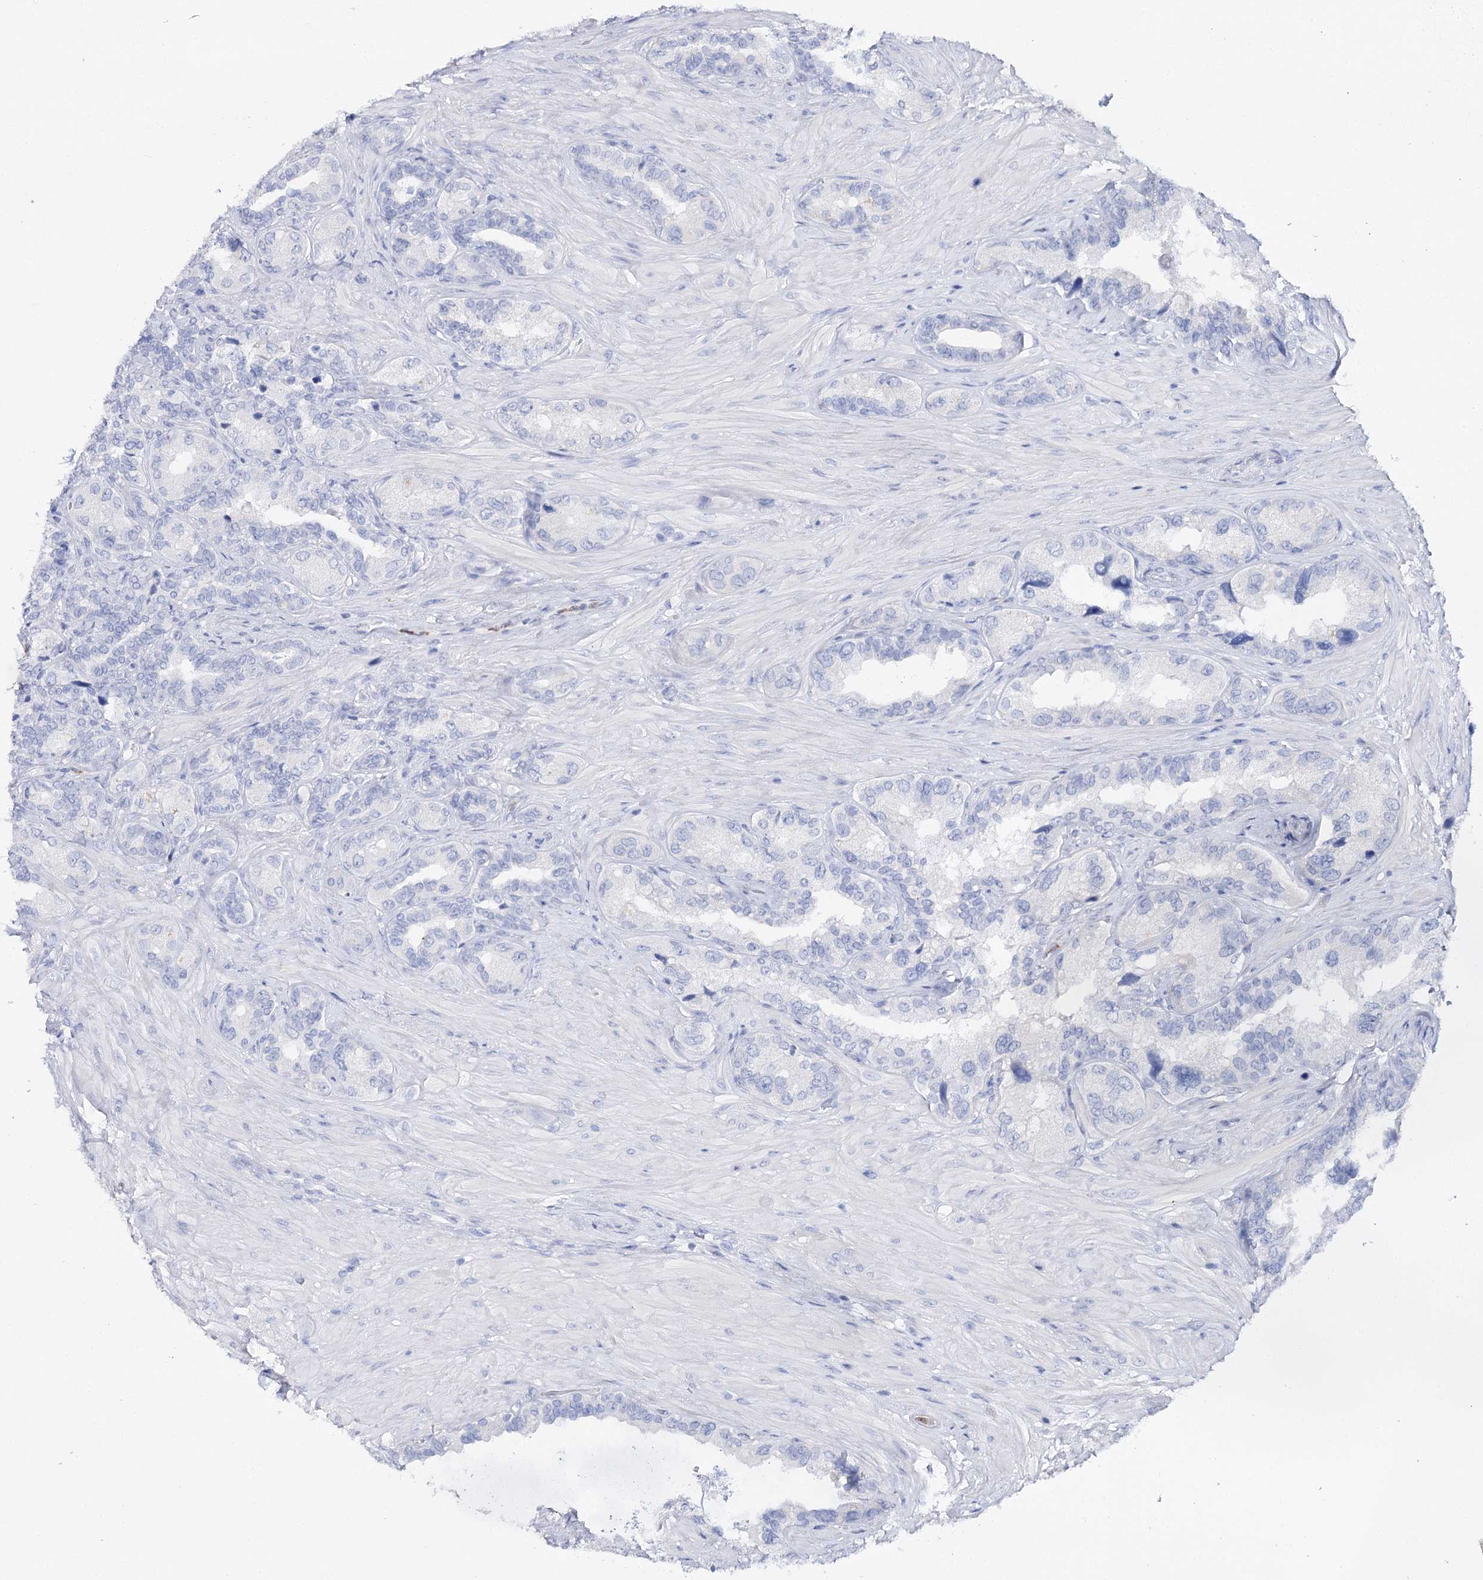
{"staining": {"intensity": "negative", "quantity": "none", "location": "none"}, "tissue": "seminal vesicle", "cell_type": "Glandular cells", "image_type": "normal", "snomed": [{"axis": "morphology", "description": "Normal tissue, NOS"}, {"axis": "topography", "description": "Seminal veicle"}, {"axis": "topography", "description": "Peripheral nerve tissue"}], "caption": "The image exhibits no staining of glandular cells in benign seminal vesicle.", "gene": "CEACAM8", "patient": {"sex": "male", "age": 67}}